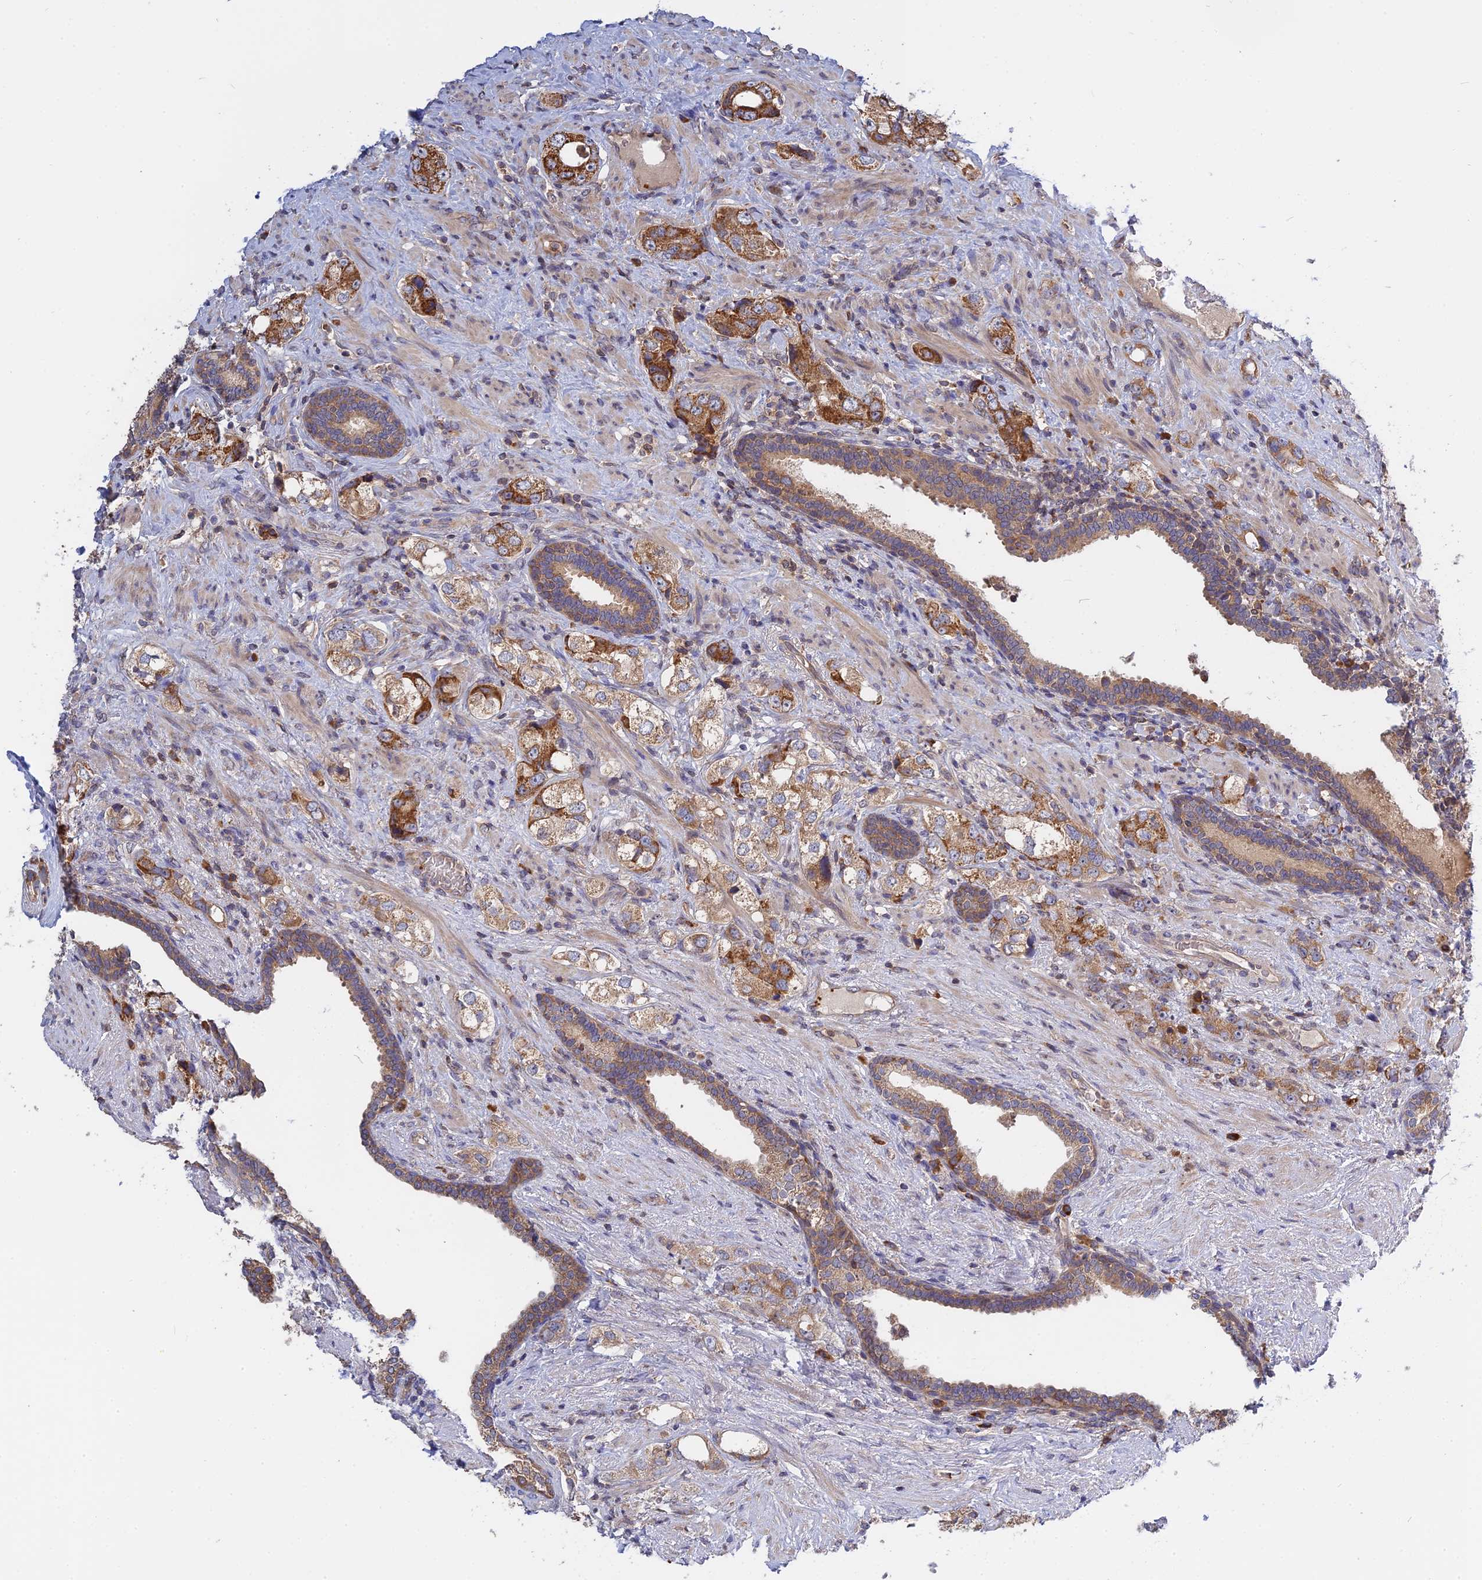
{"staining": {"intensity": "moderate", "quantity": "25%-75%", "location": "cytoplasmic/membranous"}, "tissue": "prostate cancer", "cell_type": "Tumor cells", "image_type": "cancer", "snomed": [{"axis": "morphology", "description": "Adenocarcinoma, High grade"}, {"axis": "topography", "description": "Prostate"}], "caption": "Protein analysis of prostate cancer (adenocarcinoma (high-grade)) tissue displays moderate cytoplasmic/membranous positivity in about 25%-75% of tumor cells. The protein is stained brown, and the nuclei are stained in blue (DAB IHC with brightfield microscopy, high magnification).", "gene": "IL21R", "patient": {"sex": "male", "age": 63}}